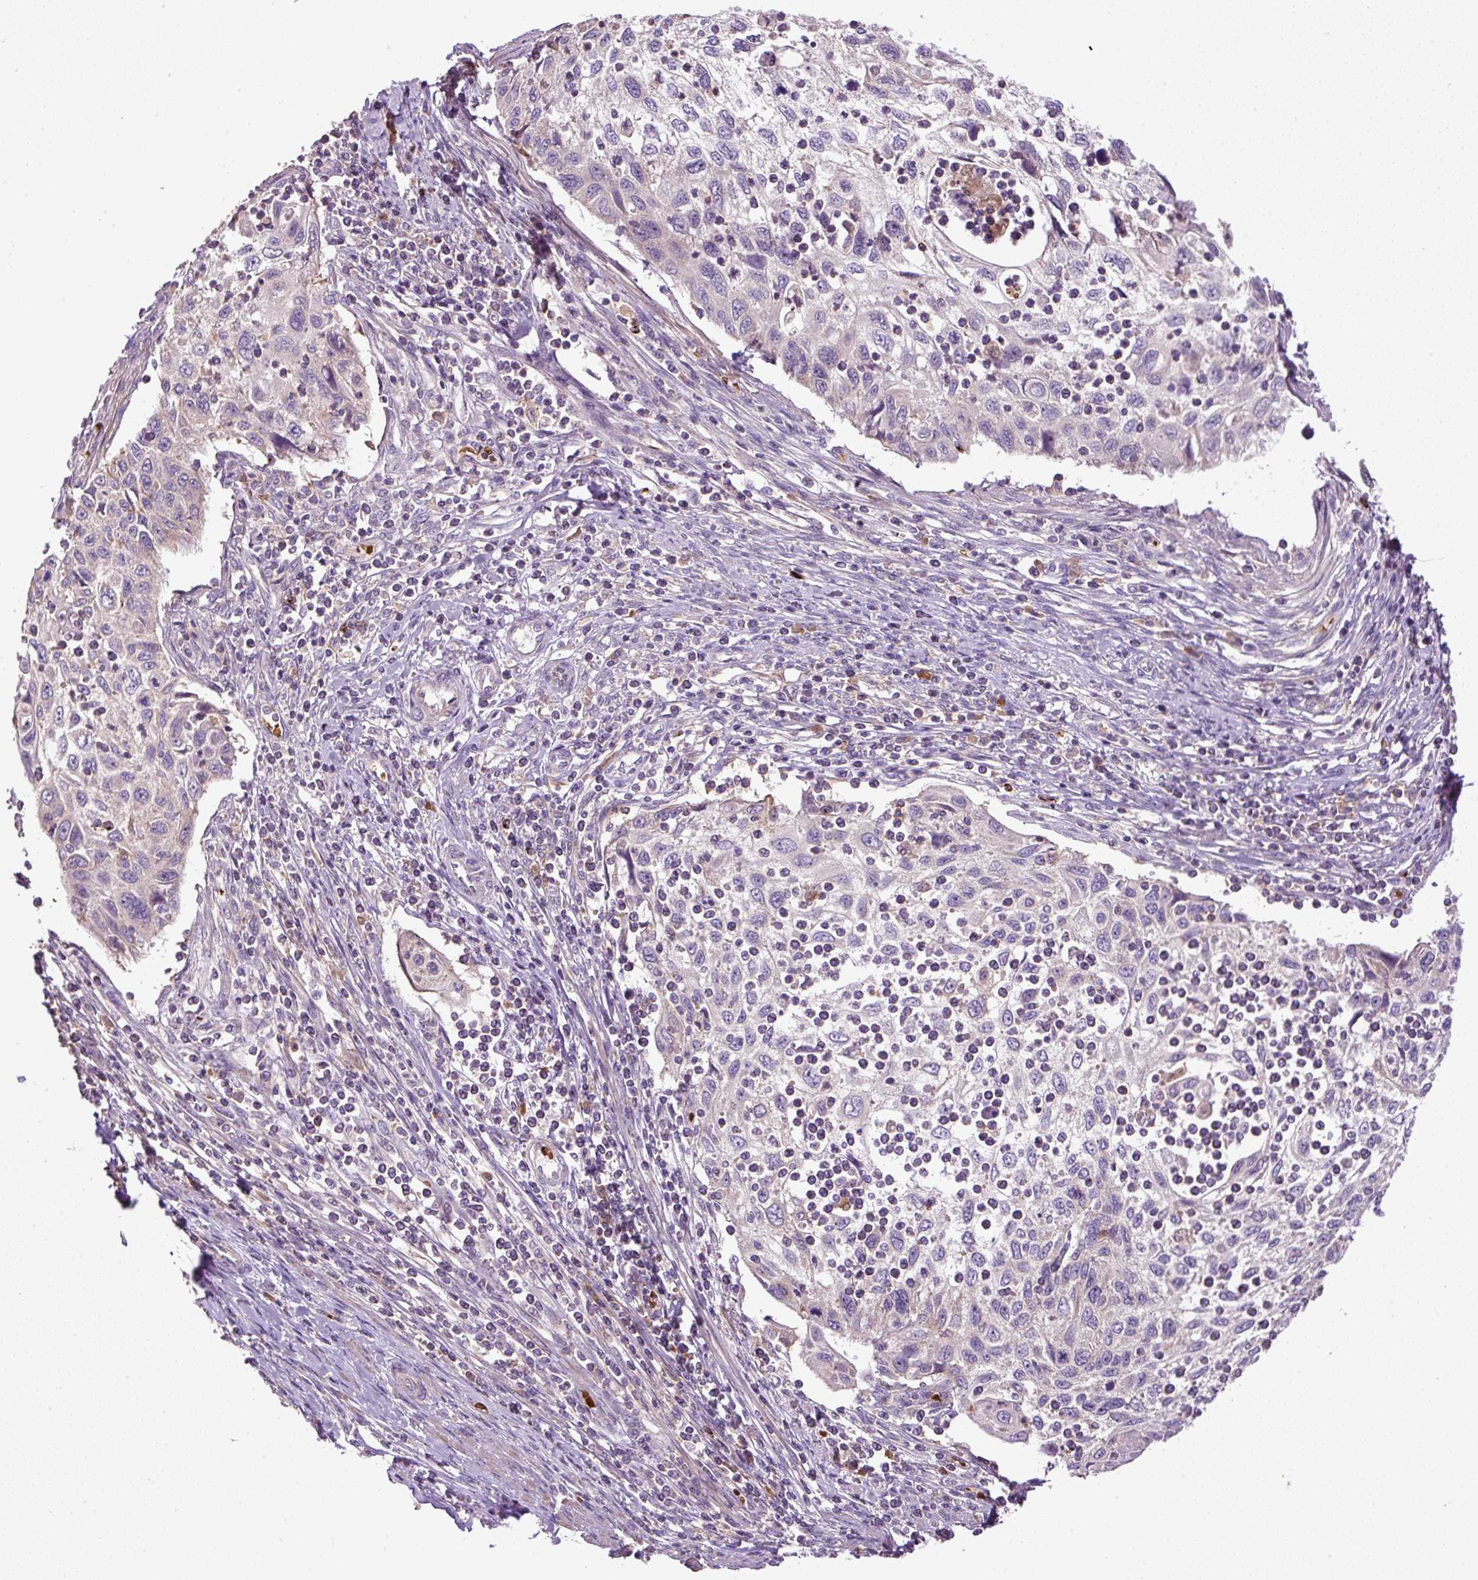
{"staining": {"intensity": "negative", "quantity": "none", "location": "none"}, "tissue": "cervical cancer", "cell_type": "Tumor cells", "image_type": "cancer", "snomed": [{"axis": "morphology", "description": "Squamous cell carcinoma, NOS"}, {"axis": "topography", "description": "Cervix"}], "caption": "Tumor cells are negative for protein expression in human cervical squamous cell carcinoma.", "gene": "CXCL13", "patient": {"sex": "female", "age": 70}}